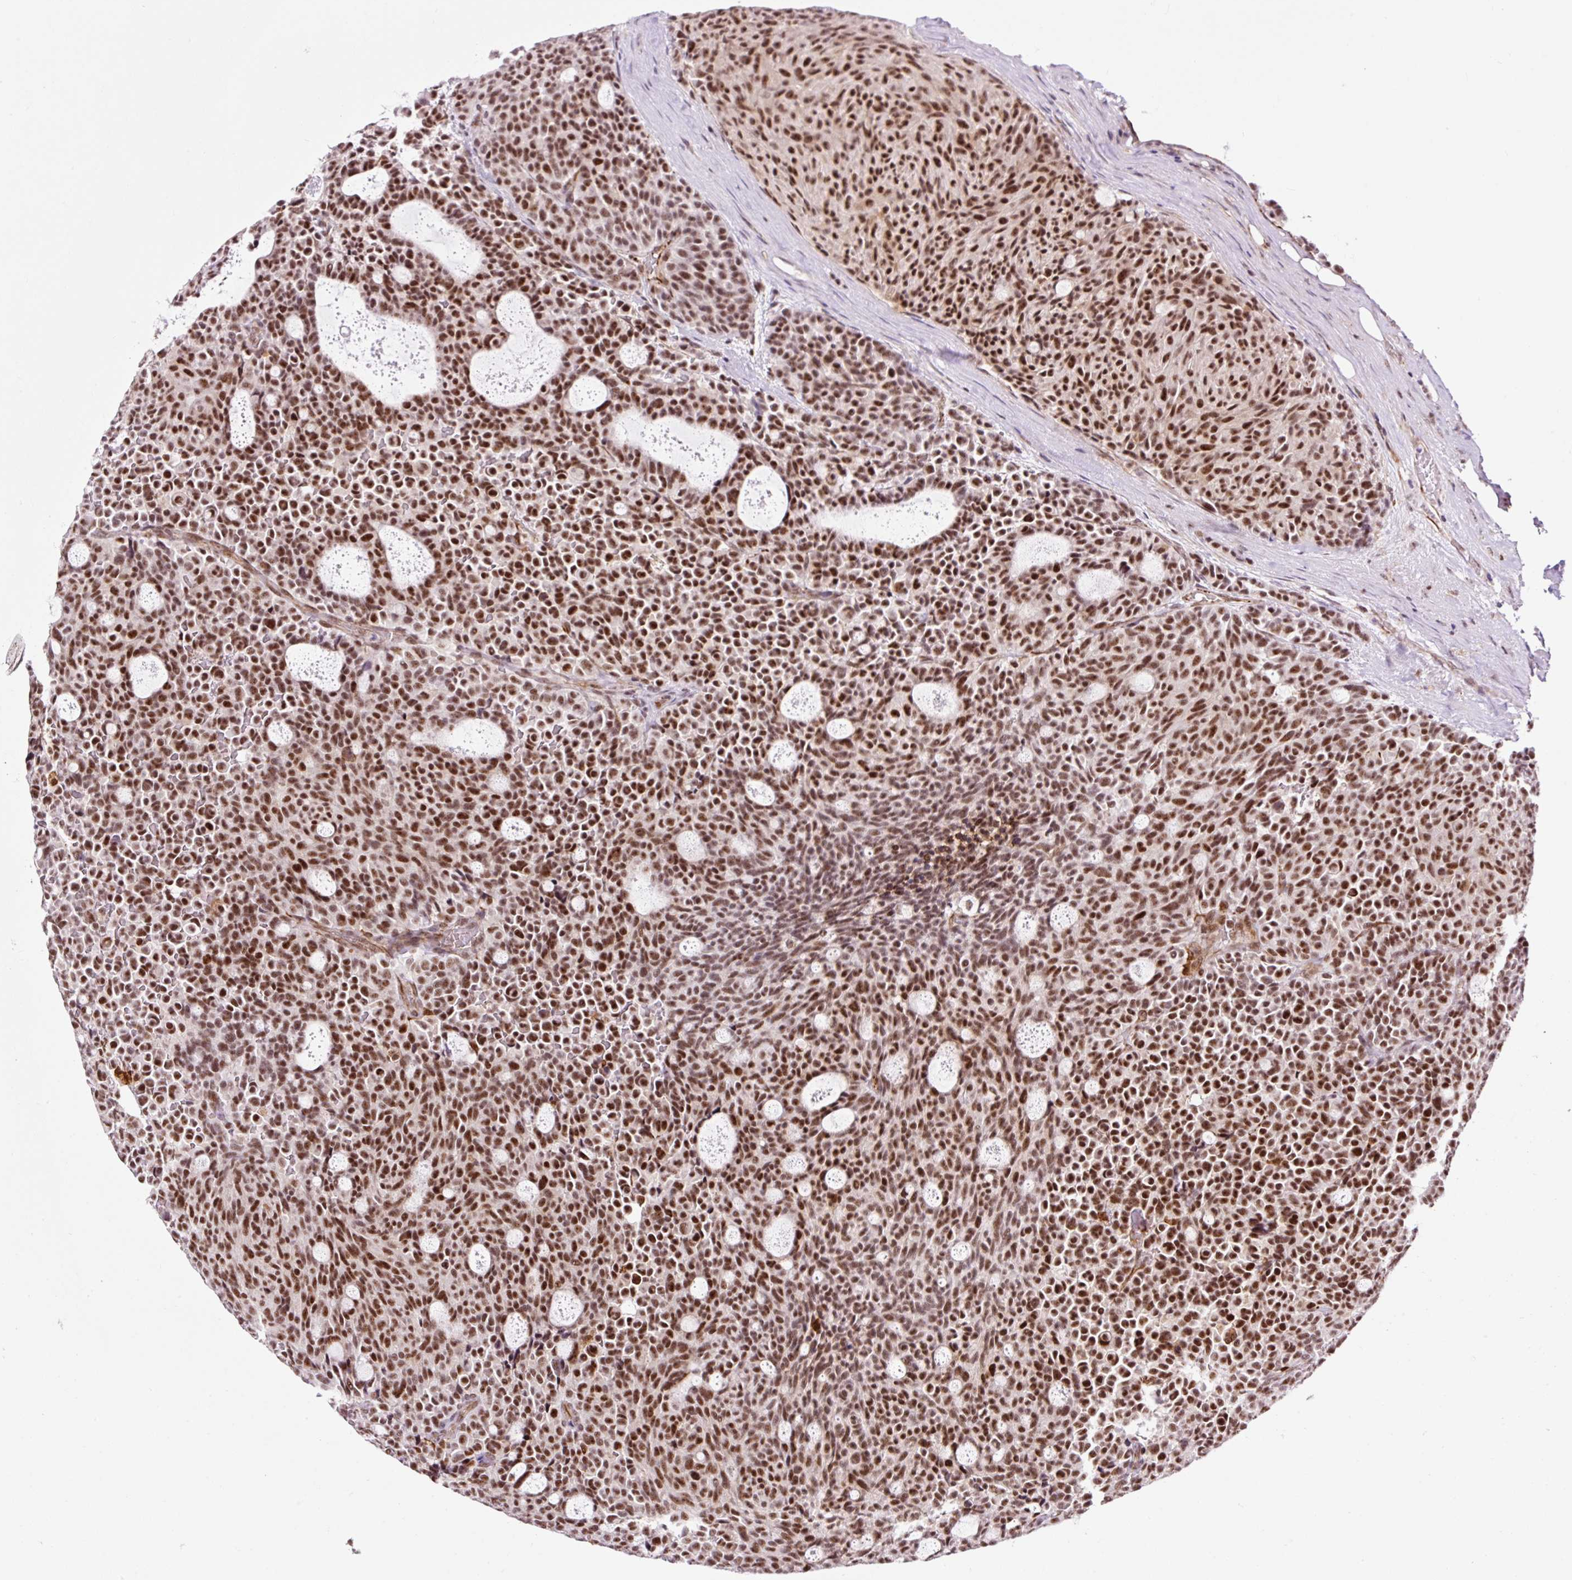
{"staining": {"intensity": "strong", "quantity": ">75%", "location": "nuclear"}, "tissue": "carcinoid", "cell_type": "Tumor cells", "image_type": "cancer", "snomed": [{"axis": "morphology", "description": "Carcinoid, malignant, NOS"}, {"axis": "topography", "description": "Pancreas"}], "caption": "Malignant carcinoid stained for a protein (brown) exhibits strong nuclear positive positivity in approximately >75% of tumor cells.", "gene": "LUC7L2", "patient": {"sex": "female", "age": 54}}